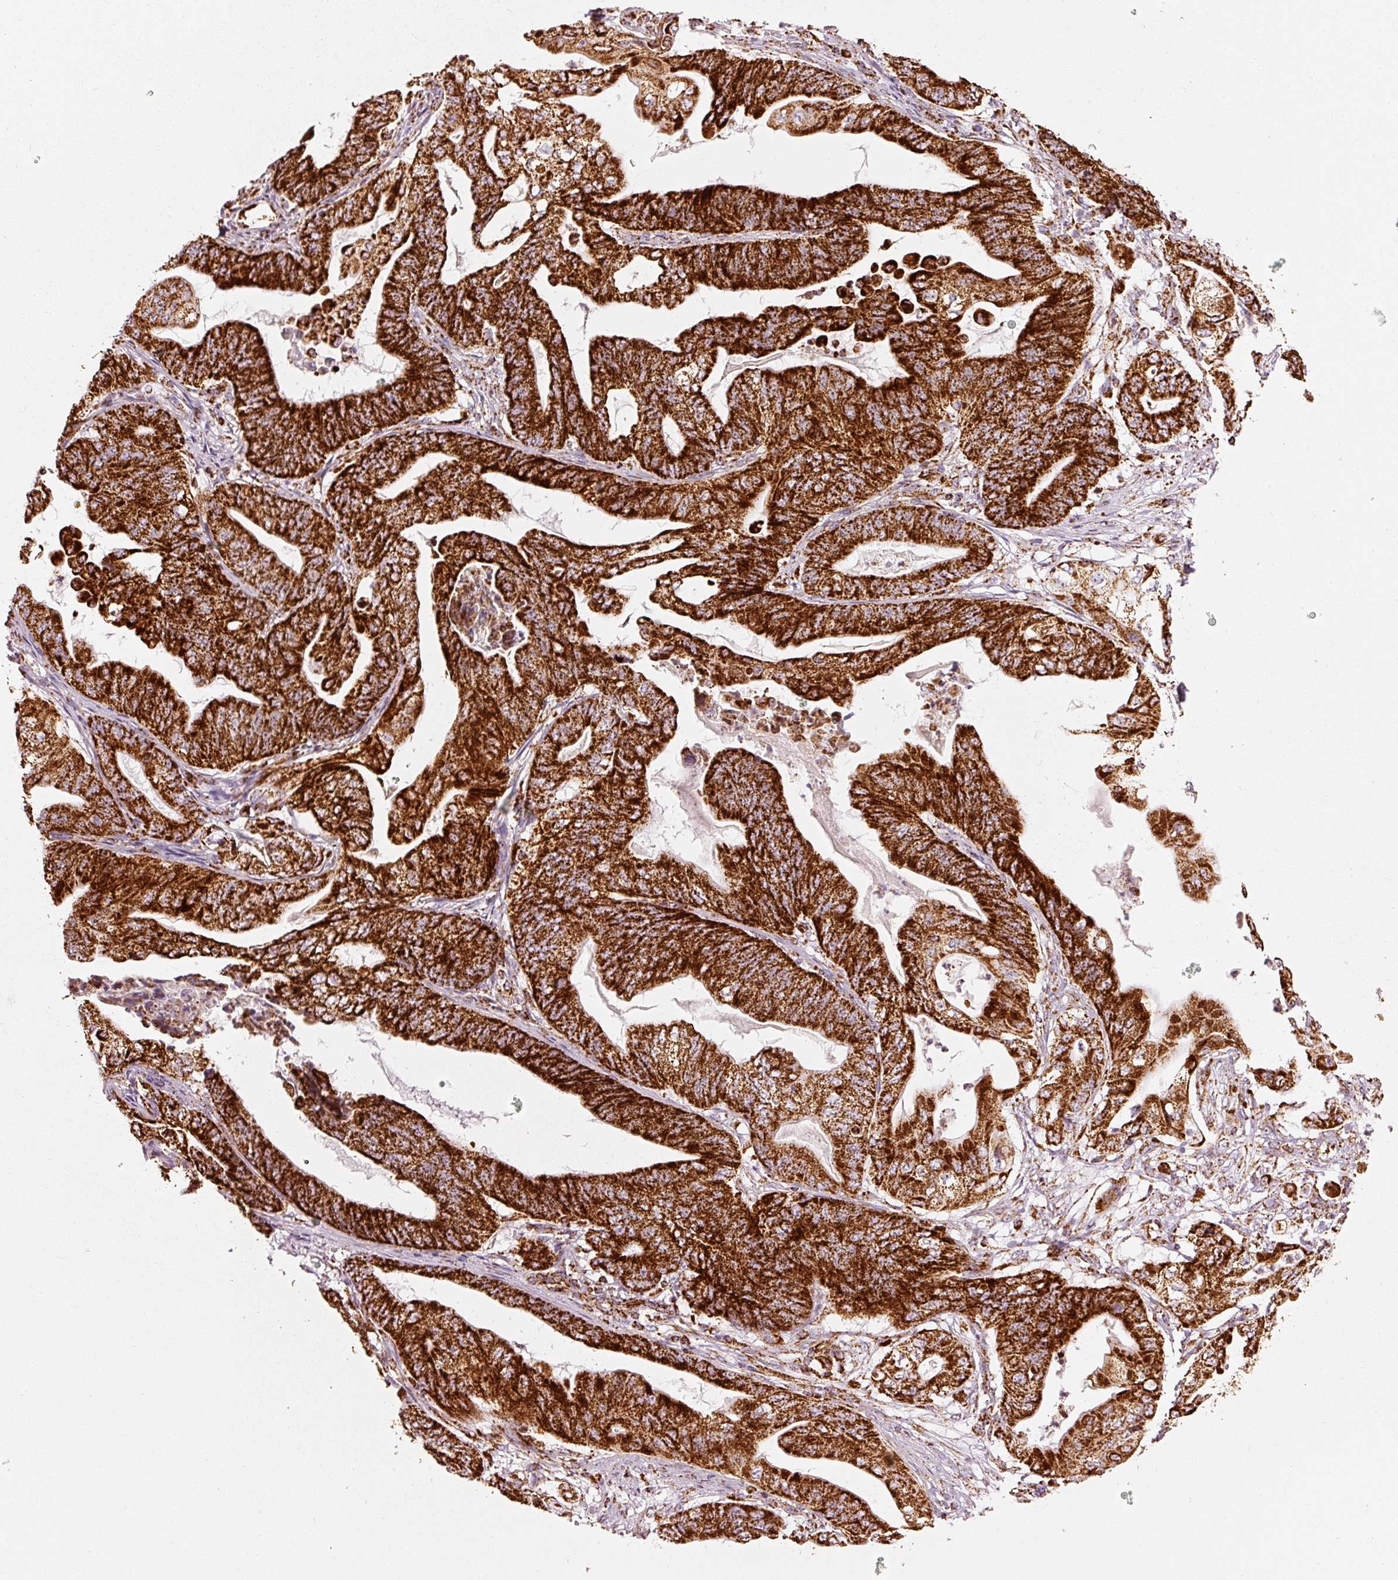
{"staining": {"intensity": "strong", "quantity": ">75%", "location": "cytoplasmic/membranous"}, "tissue": "stomach cancer", "cell_type": "Tumor cells", "image_type": "cancer", "snomed": [{"axis": "morphology", "description": "Adenocarcinoma, NOS"}, {"axis": "topography", "description": "Stomach"}], "caption": "Brown immunohistochemical staining in human stomach adenocarcinoma exhibits strong cytoplasmic/membranous staining in approximately >75% of tumor cells.", "gene": "UQCRC1", "patient": {"sex": "female", "age": 73}}